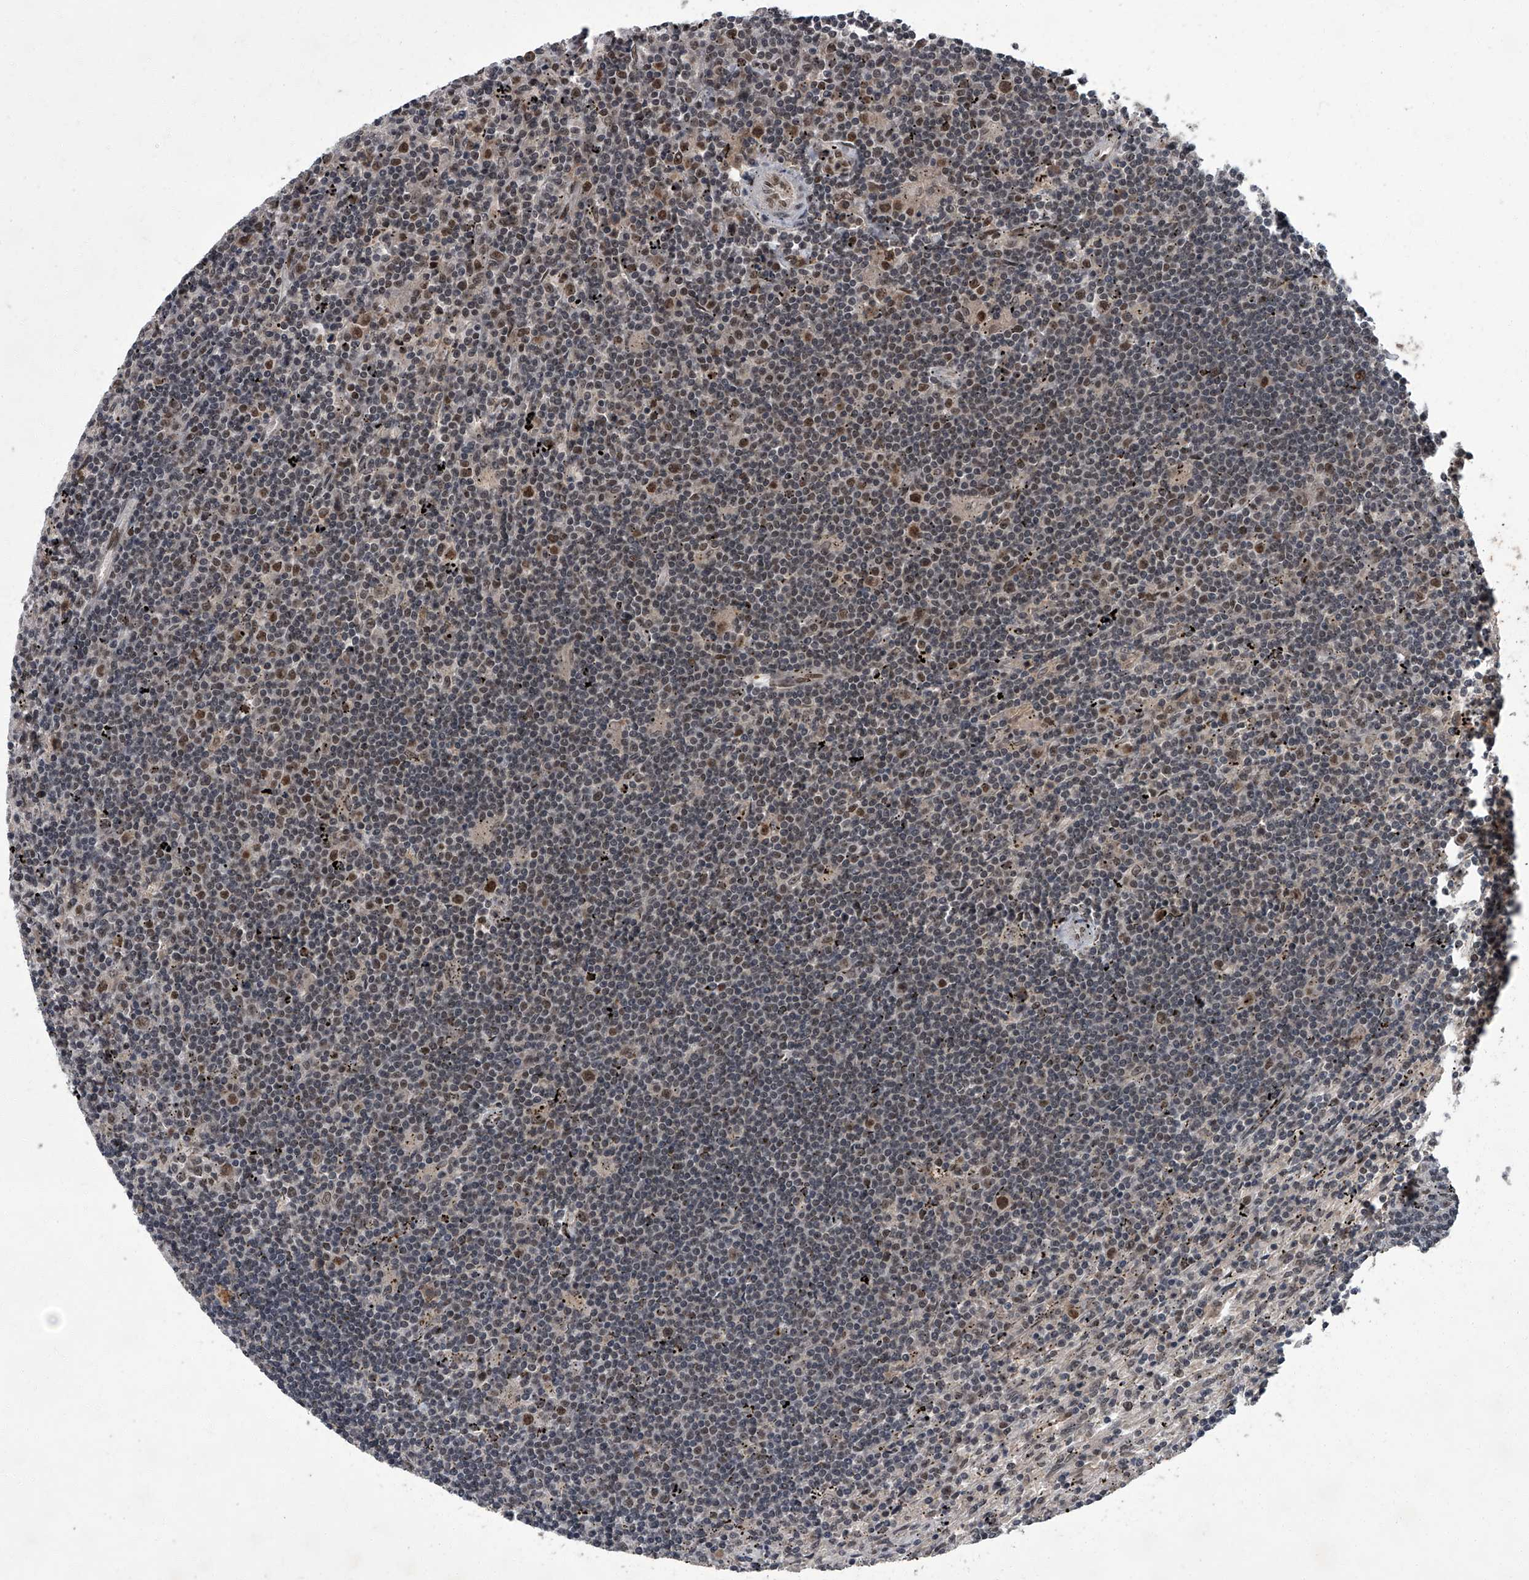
{"staining": {"intensity": "moderate", "quantity": "<25%", "location": "nuclear"}, "tissue": "lymphoma", "cell_type": "Tumor cells", "image_type": "cancer", "snomed": [{"axis": "morphology", "description": "Malignant lymphoma, non-Hodgkin's type, Low grade"}, {"axis": "topography", "description": "Spleen"}], "caption": "Human malignant lymphoma, non-Hodgkin's type (low-grade) stained for a protein (brown) displays moderate nuclear positive staining in approximately <25% of tumor cells.", "gene": "ZNF518B", "patient": {"sex": "male", "age": 76}}